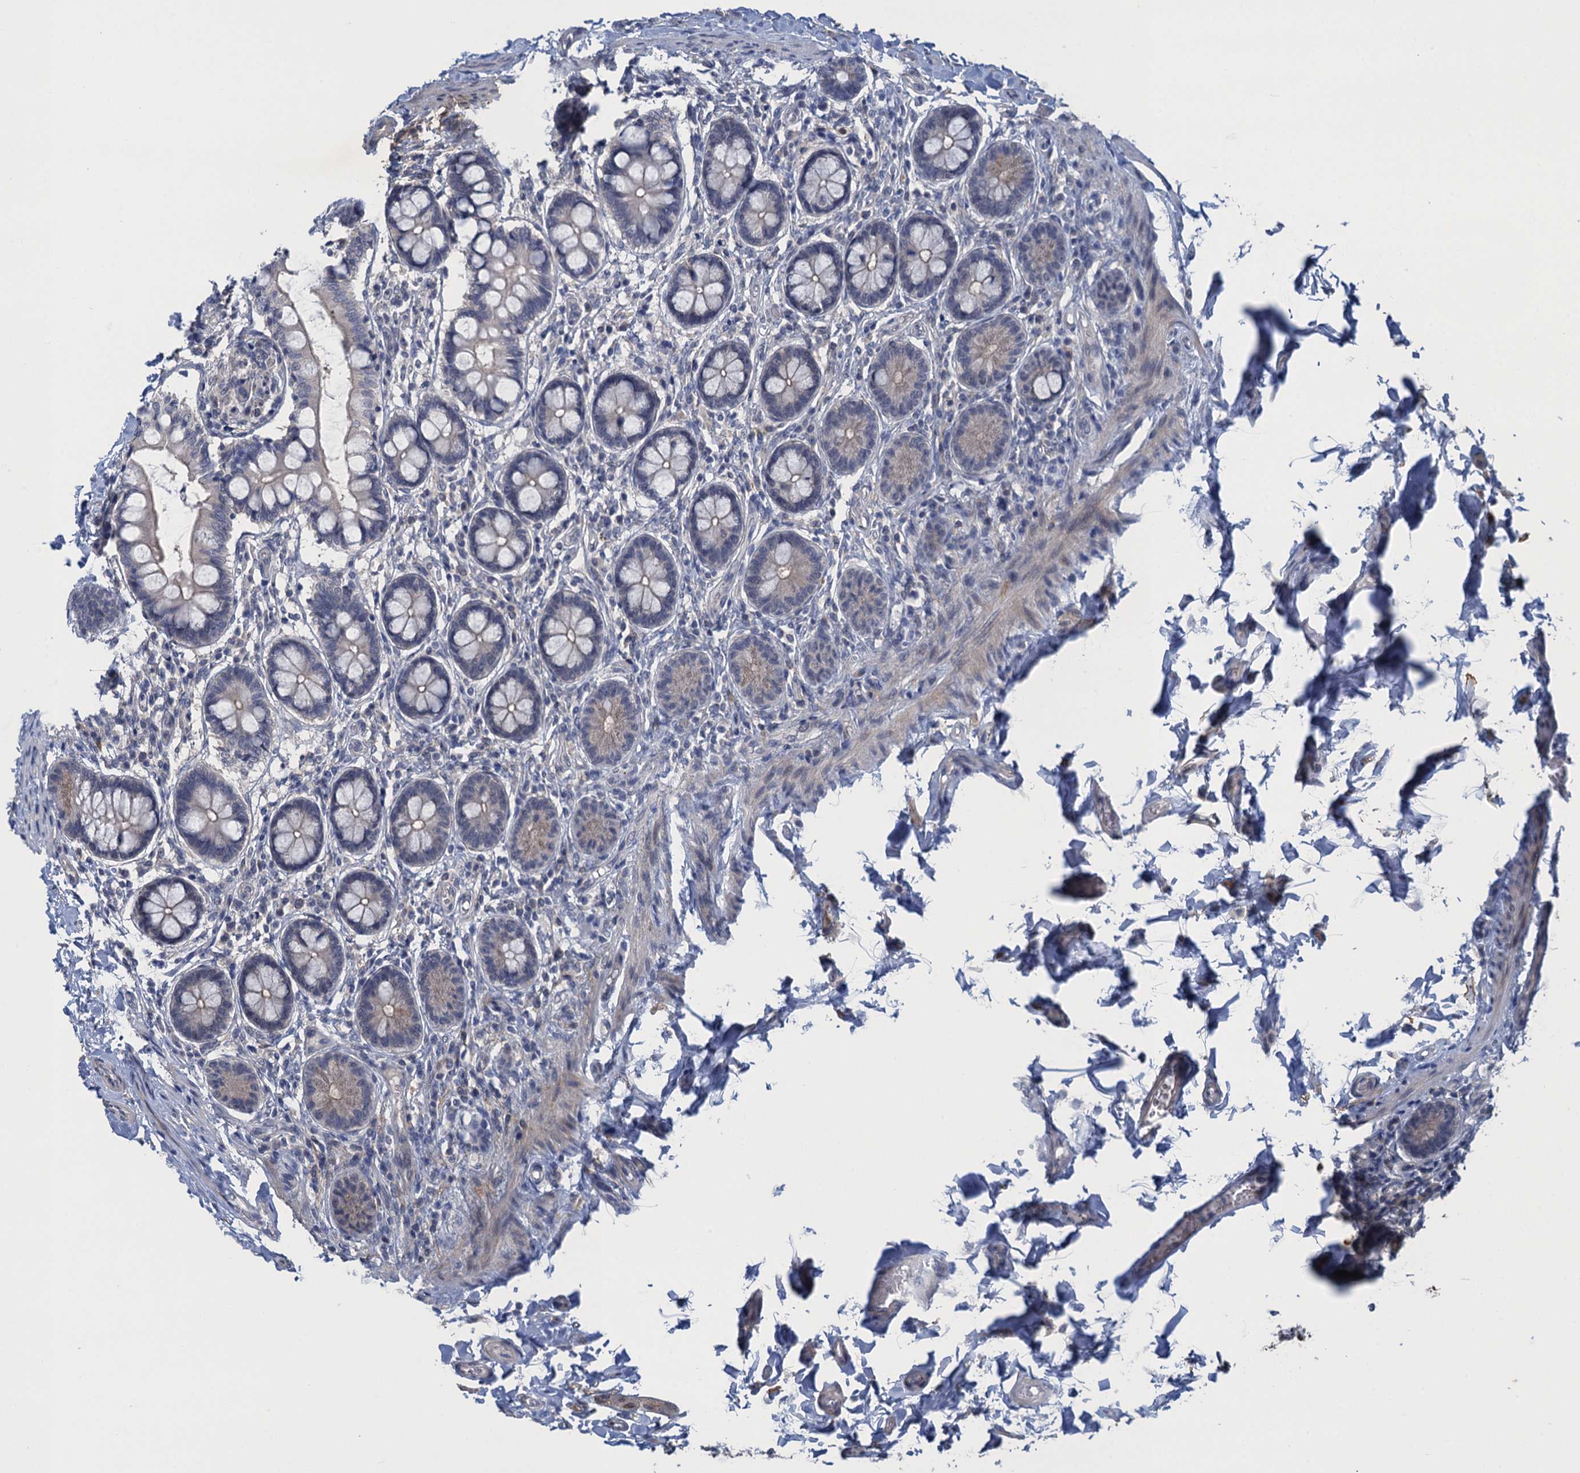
{"staining": {"intensity": "weak", "quantity": "<25%", "location": "cytoplasmic/membranous"}, "tissue": "small intestine", "cell_type": "Glandular cells", "image_type": "normal", "snomed": [{"axis": "morphology", "description": "Normal tissue, NOS"}, {"axis": "topography", "description": "Small intestine"}], "caption": "A high-resolution histopathology image shows IHC staining of benign small intestine, which shows no significant expression in glandular cells.", "gene": "MRFAP1", "patient": {"sex": "male", "age": 52}}